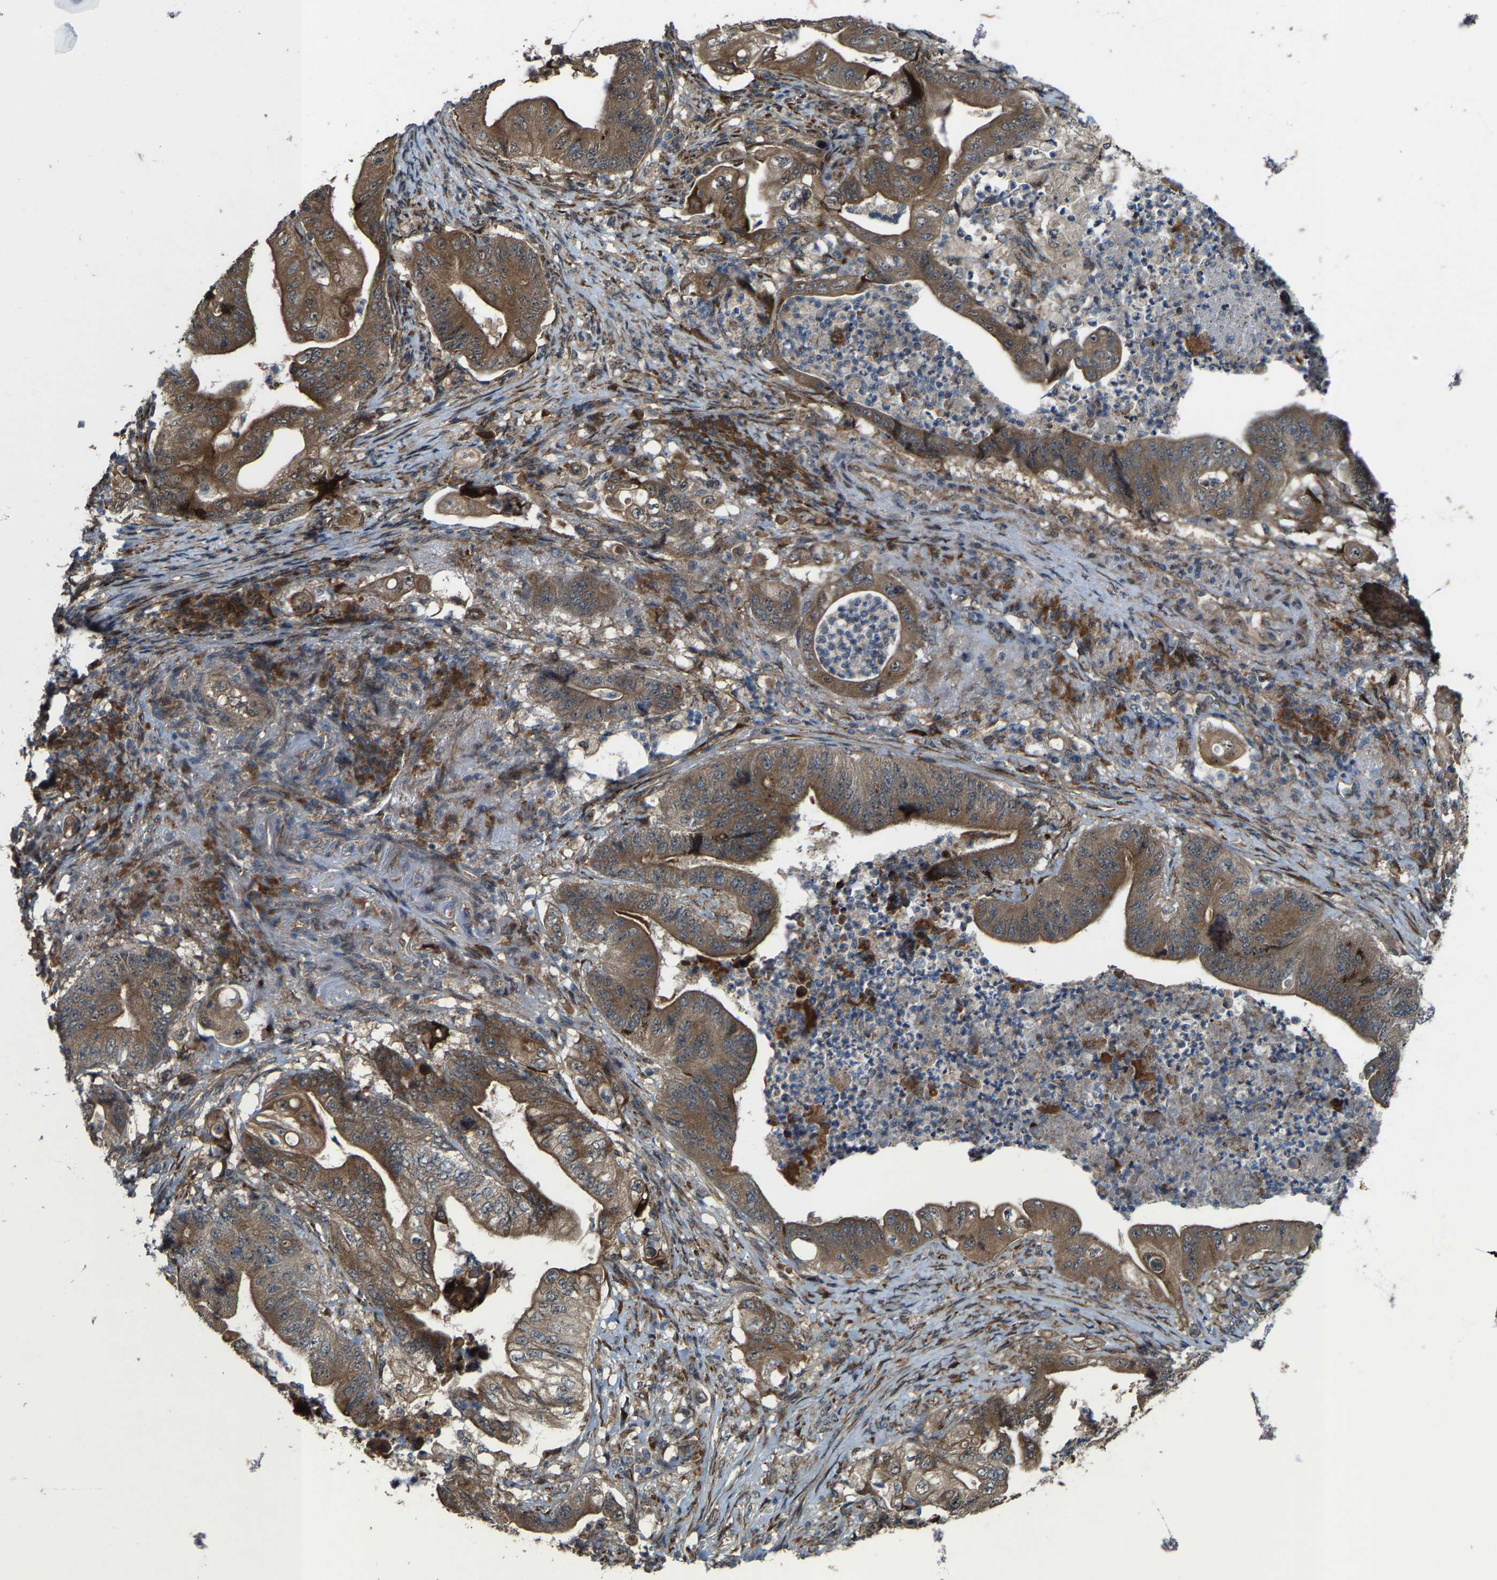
{"staining": {"intensity": "moderate", "quantity": ">75%", "location": "cytoplasmic/membranous"}, "tissue": "stomach cancer", "cell_type": "Tumor cells", "image_type": "cancer", "snomed": [{"axis": "morphology", "description": "Adenocarcinoma, NOS"}, {"axis": "topography", "description": "Stomach"}], "caption": "Moderate cytoplasmic/membranous positivity is appreciated in approximately >75% of tumor cells in adenocarcinoma (stomach).", "gene": "LRRC72", "patient": {"sex": "female", "age": 73}}